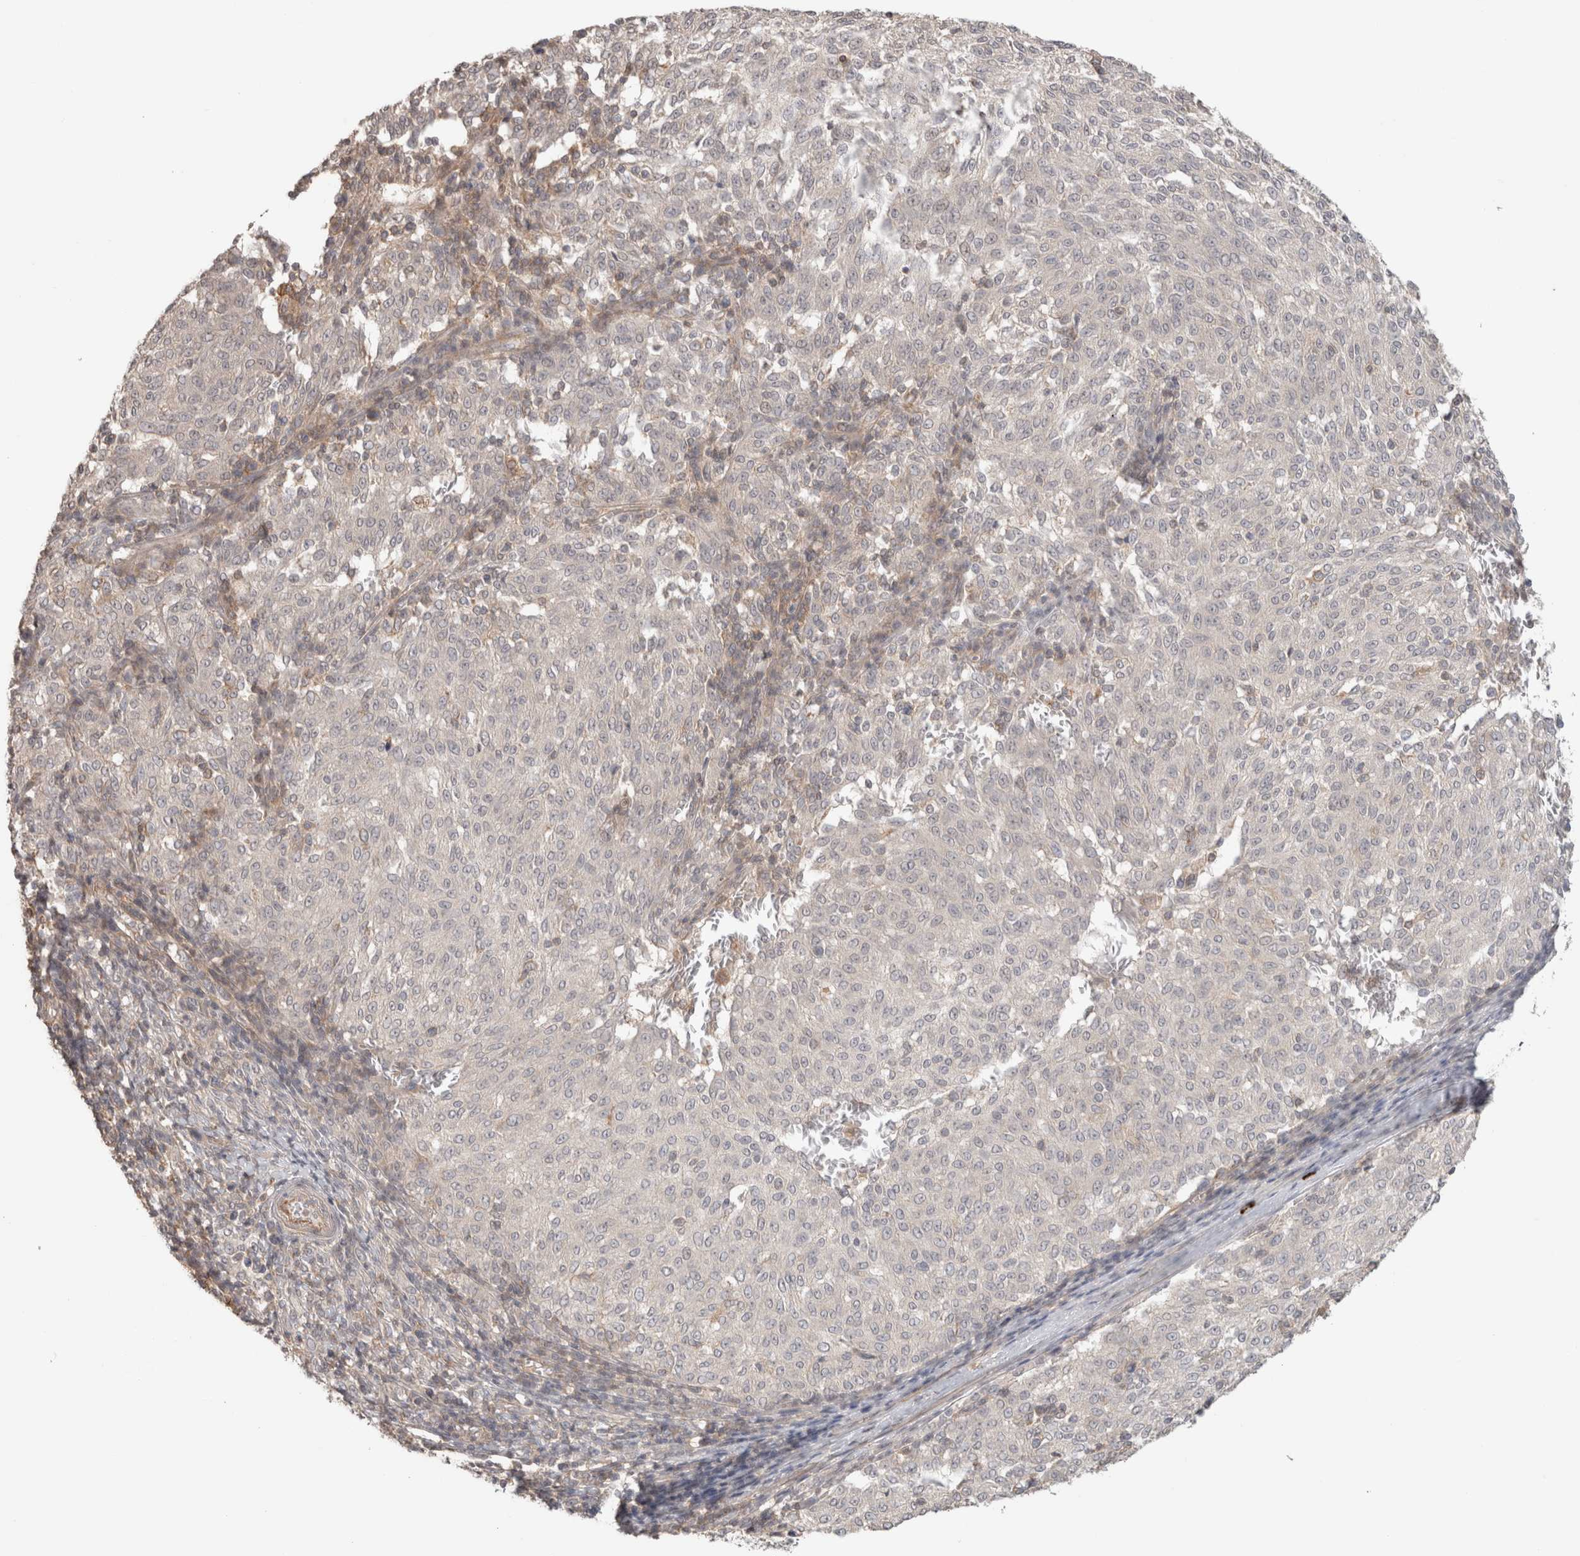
{"staining": {"intensity": "negative", "quantity": "none", "location": "none"}, "tissue": "melanoma", "cell_type": "Tumor cells", "image_type": "cancer", "snomed": [{"axis": "morphology", "description": "Malignant melanoma, NOS"}, {"axis": "topography", "description": "Skin"}], "caption": "Immunohistochemistry (IHC) histopathology image of human melanoma stained for a protein (brown), which shows no staining in tumor cells.", "gene": "HSPG2", "patient": {"sex": "female", "age": 72}}